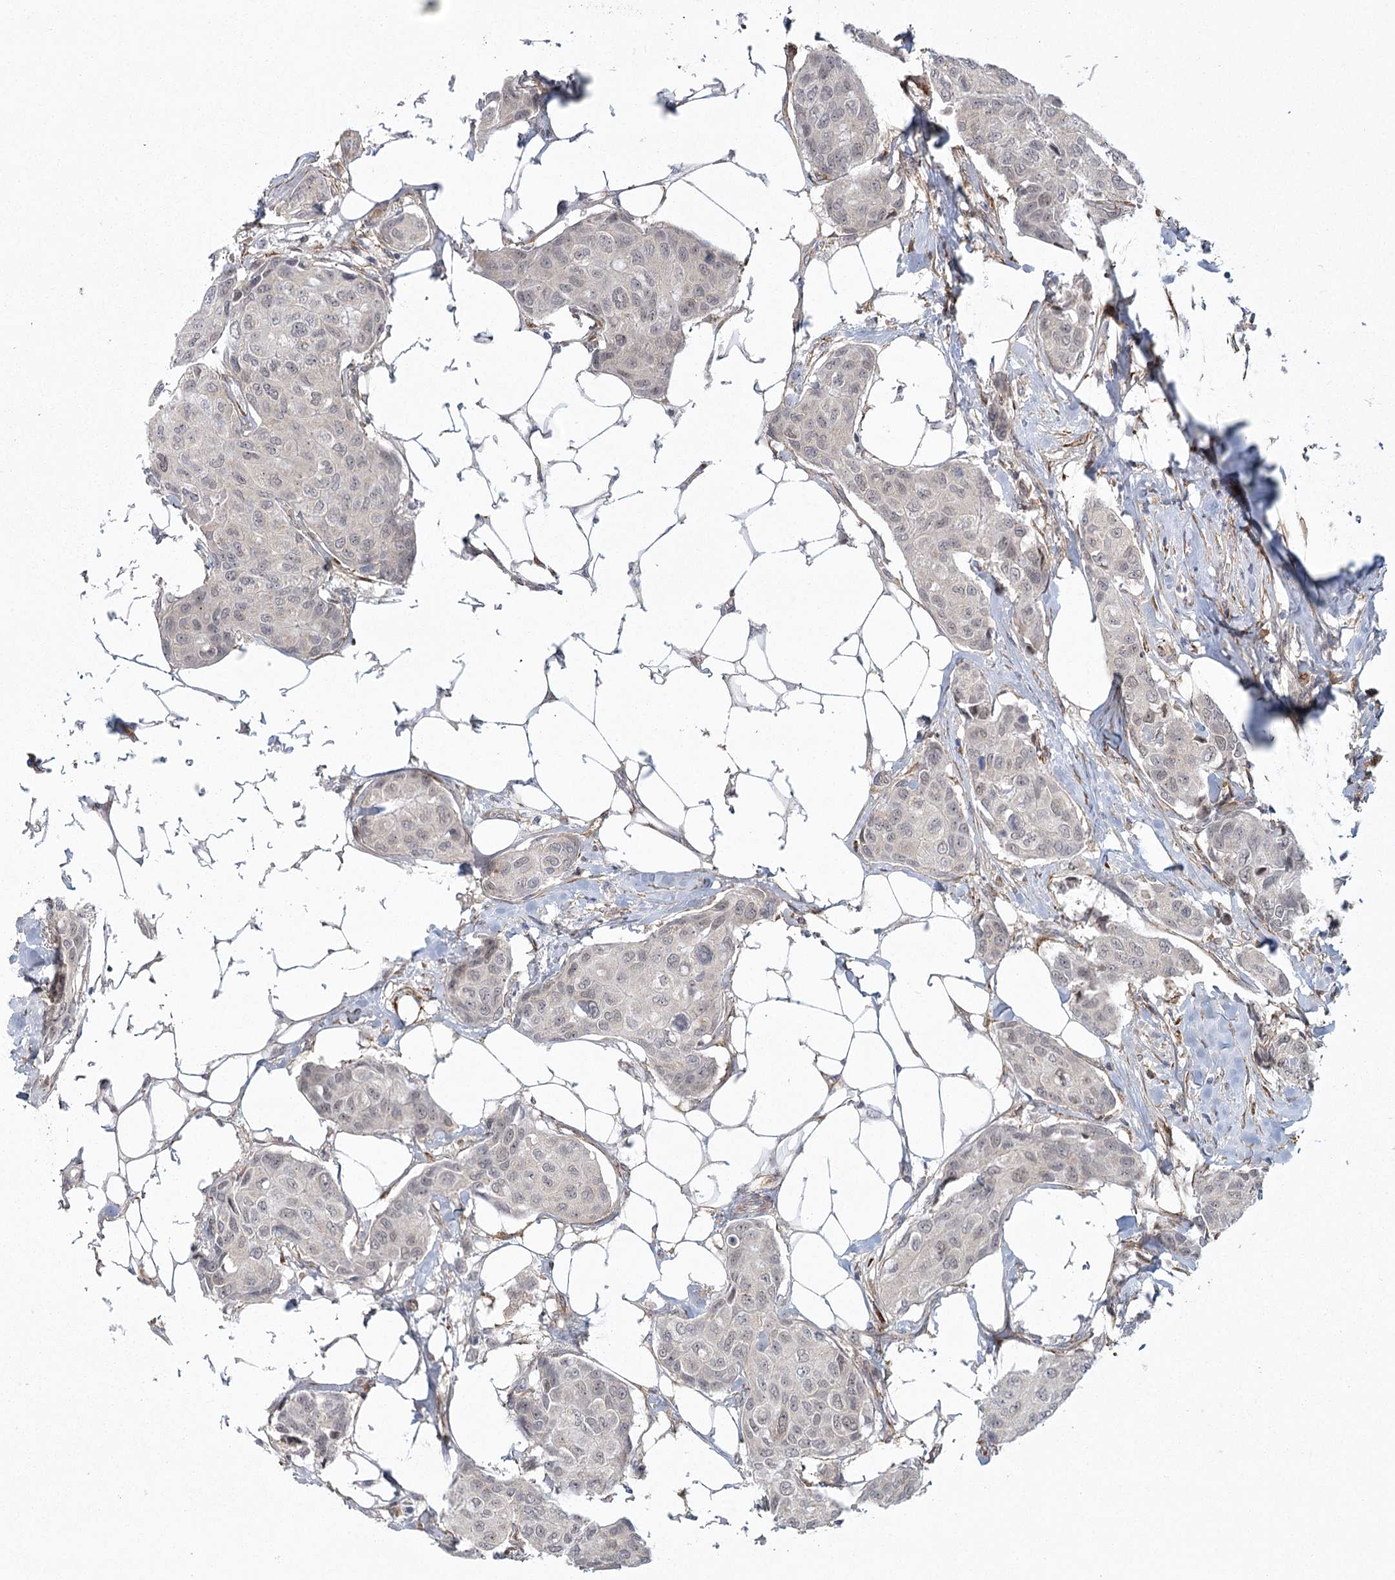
{"staining": {"intensity": "negative", "quantity": "none", "location": "none"}, "tissue": "breast cancer", "cell_type": "Tumor cells", "image_type": "cancer", "snomed": [{"axis": "morphology", "description": "Duct carcinoma"}, {"axis": "topography", "description": "Breast"}], "caption": "Immunohistochemical staining of human breast intraductal carcinoma reveals no significant positivity in tumor cells.", "gene": "MED28", "patient": {"sex": "female", "age": 80}}